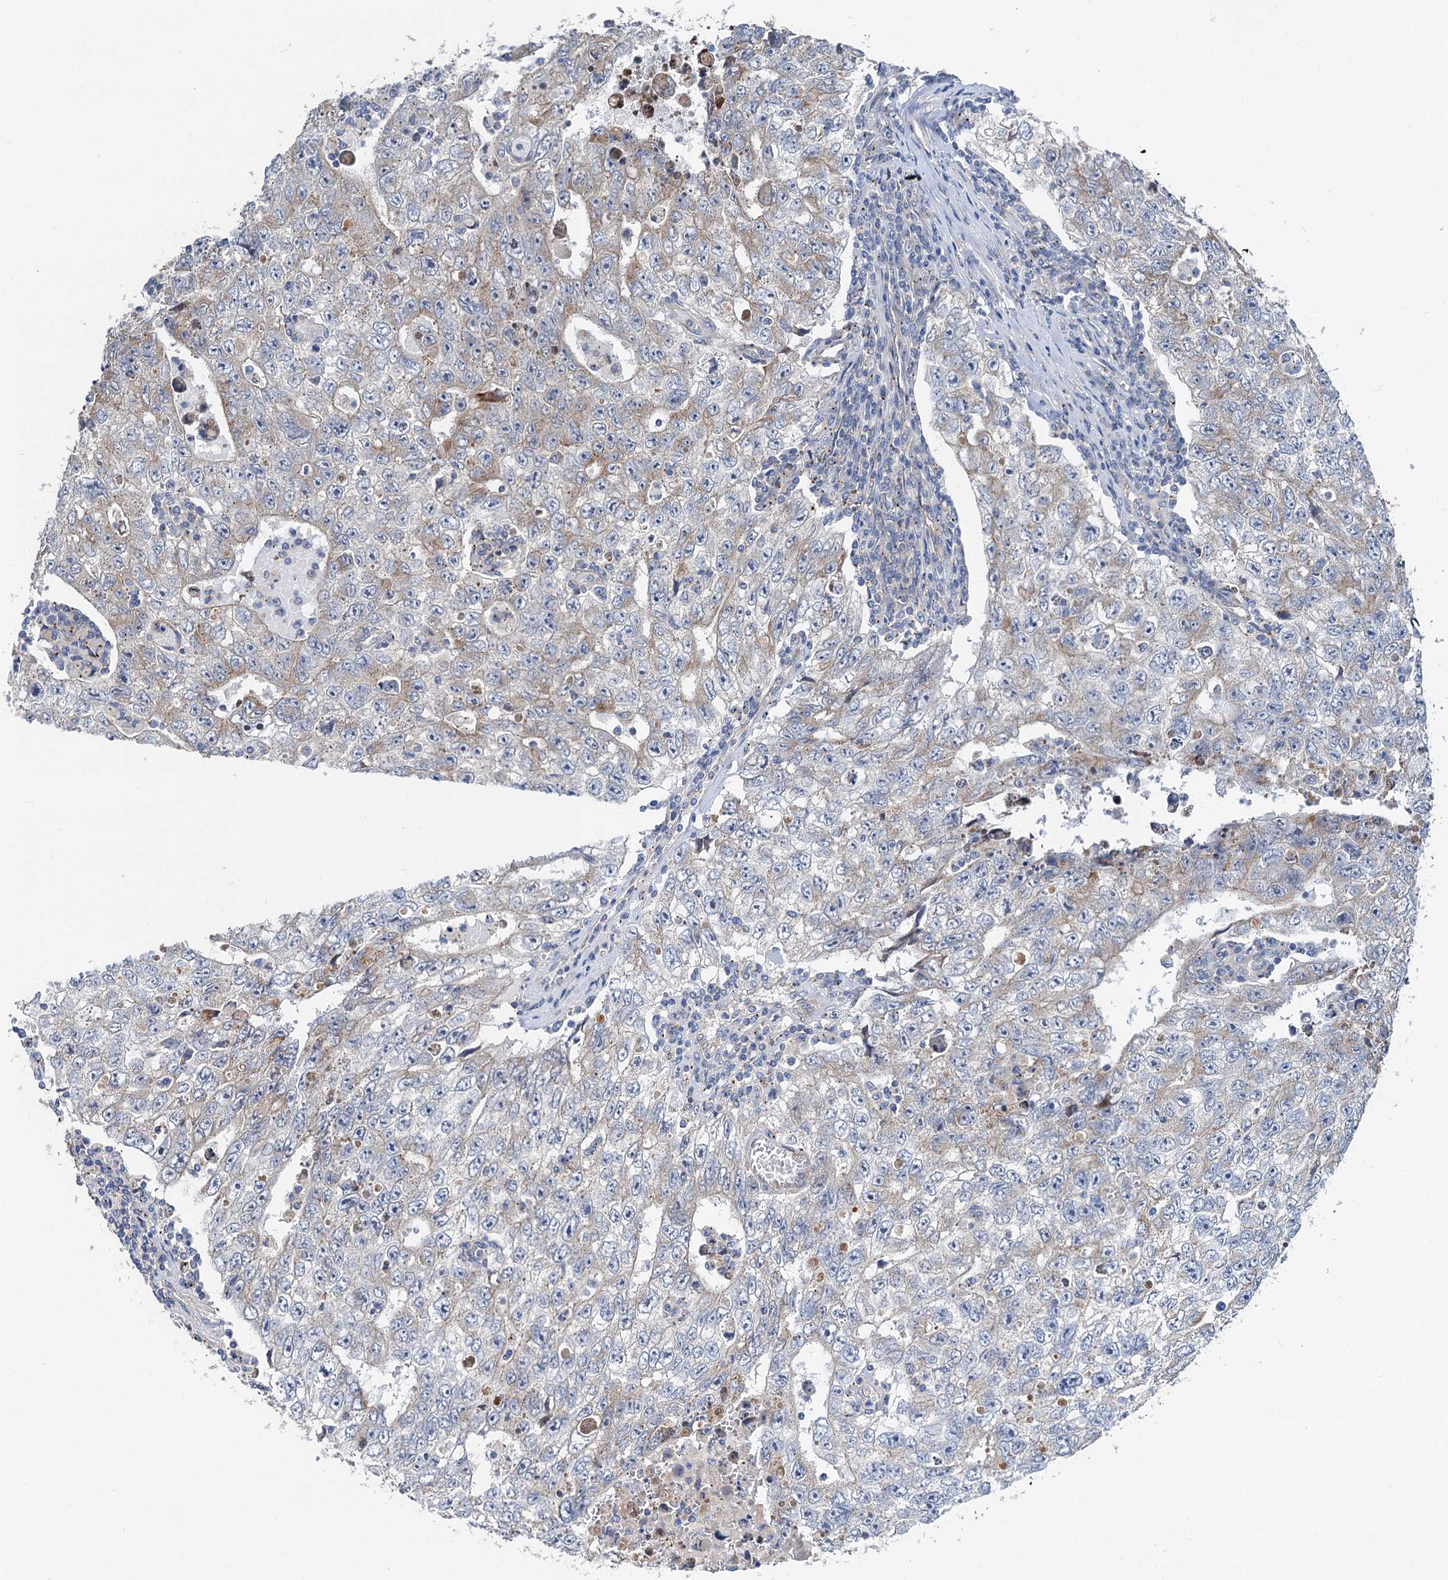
{"staining": {"intensity": "weak", "quantity": "25%-75%", "location": "cytoplasmic/membranous"}, "tissue": "testis cancer", "cell_type": "Tumor cells", "image_type": "cancer", "snomed": [{"axis": "morphology", "description": "Carcinoma, Embryonal, NOS"}, {"axis": "topography", "description": "Testis"}], "caption": "Embryonal carcinoma (testis) stained with a protein marker reveals weak staining in tumor cells.", "gene": "ANKRD26", "patient": {"sex": "male", "age": 17}}